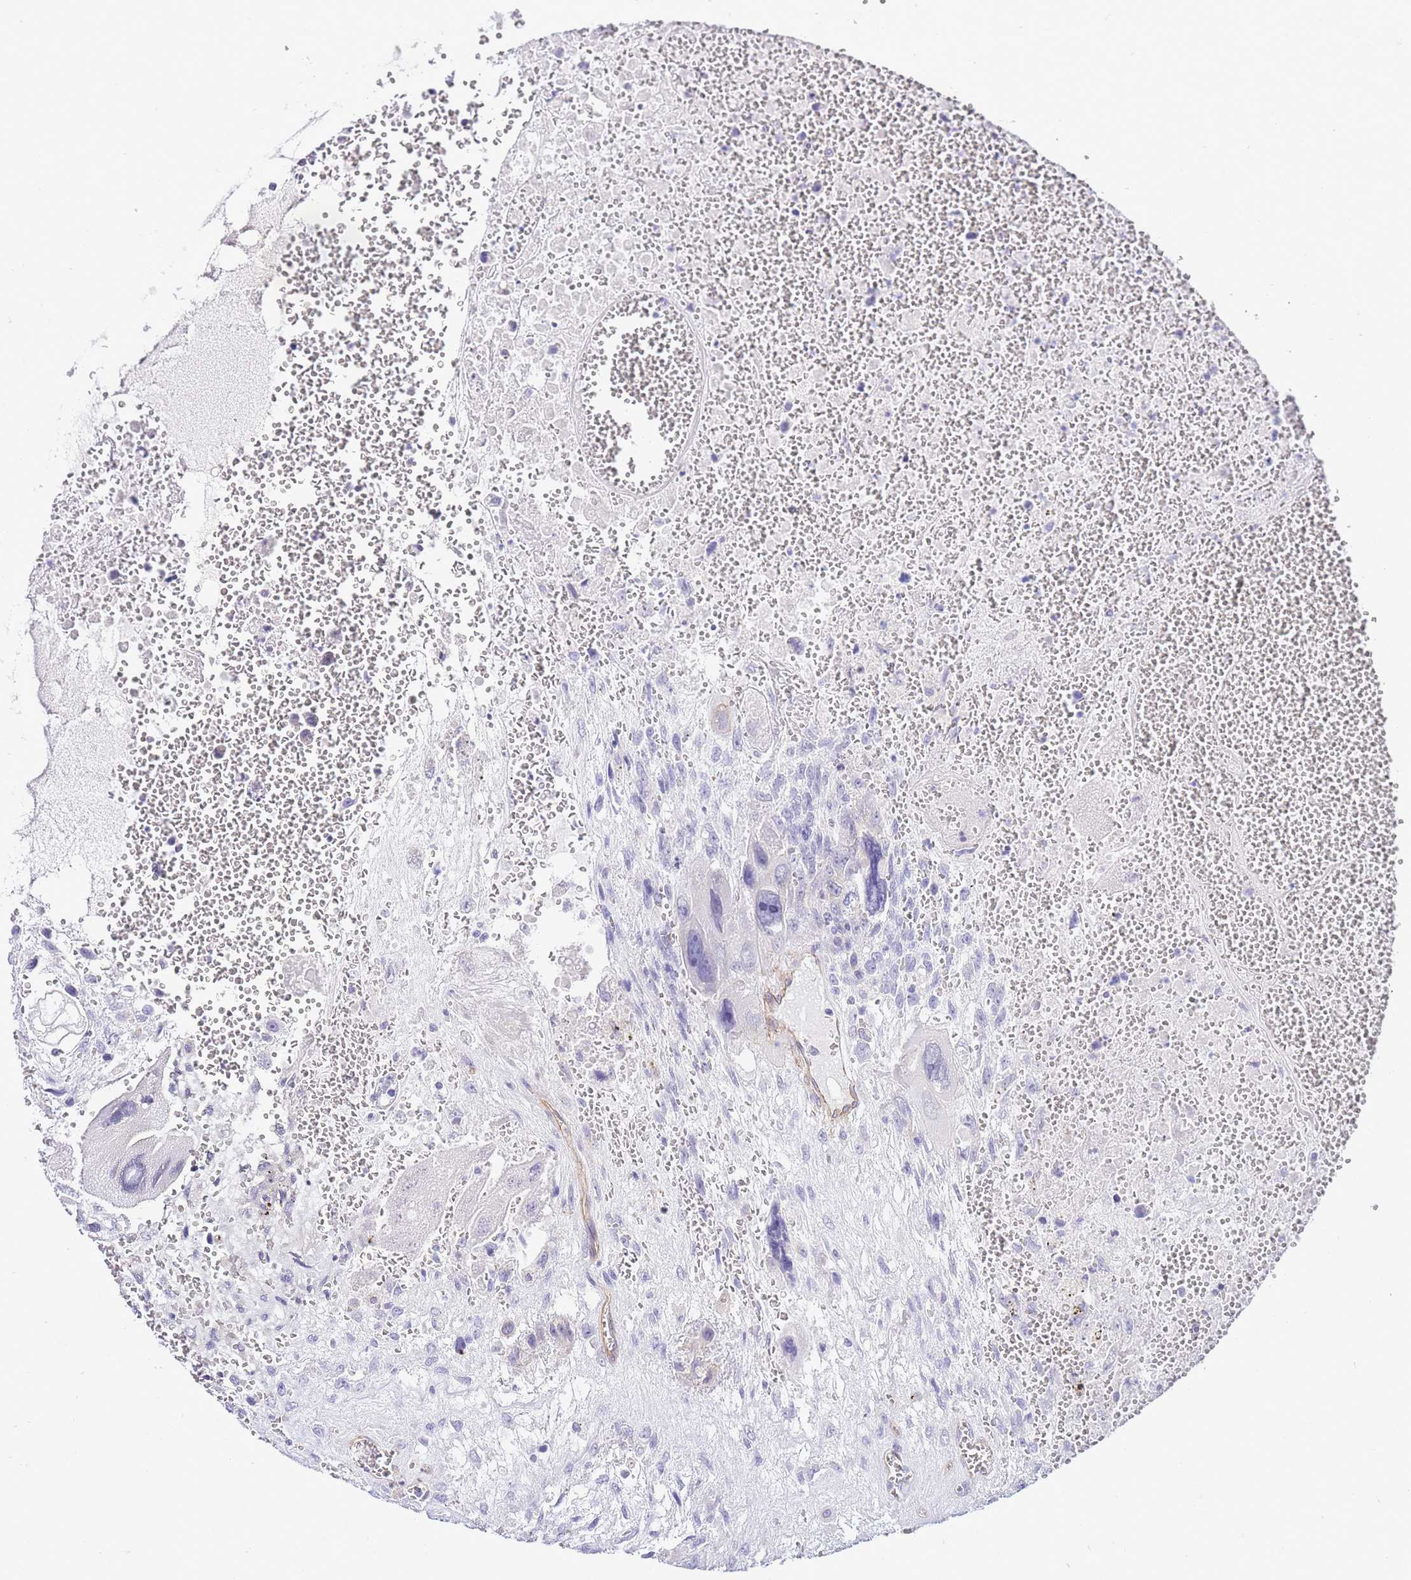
{"staining": {"intensity": "negative", "quantity": "none", "location": "none"}, "tissue": "testis cancer", "cell_type": "Tumor cells", "image_type": "cancer", "snomed": [{"axis": "morphology", "description": "Carcinoma, Embryonal, NOS"}, {"axis": "topography", "description": "Testis"}], "caption": "A histopathology image of testis embryonal carcinoma stained for a protein exhibits no brown staining in tumor cells.", "gene": "PDCD7", "patient": {"sex": "male", "age": 28}}